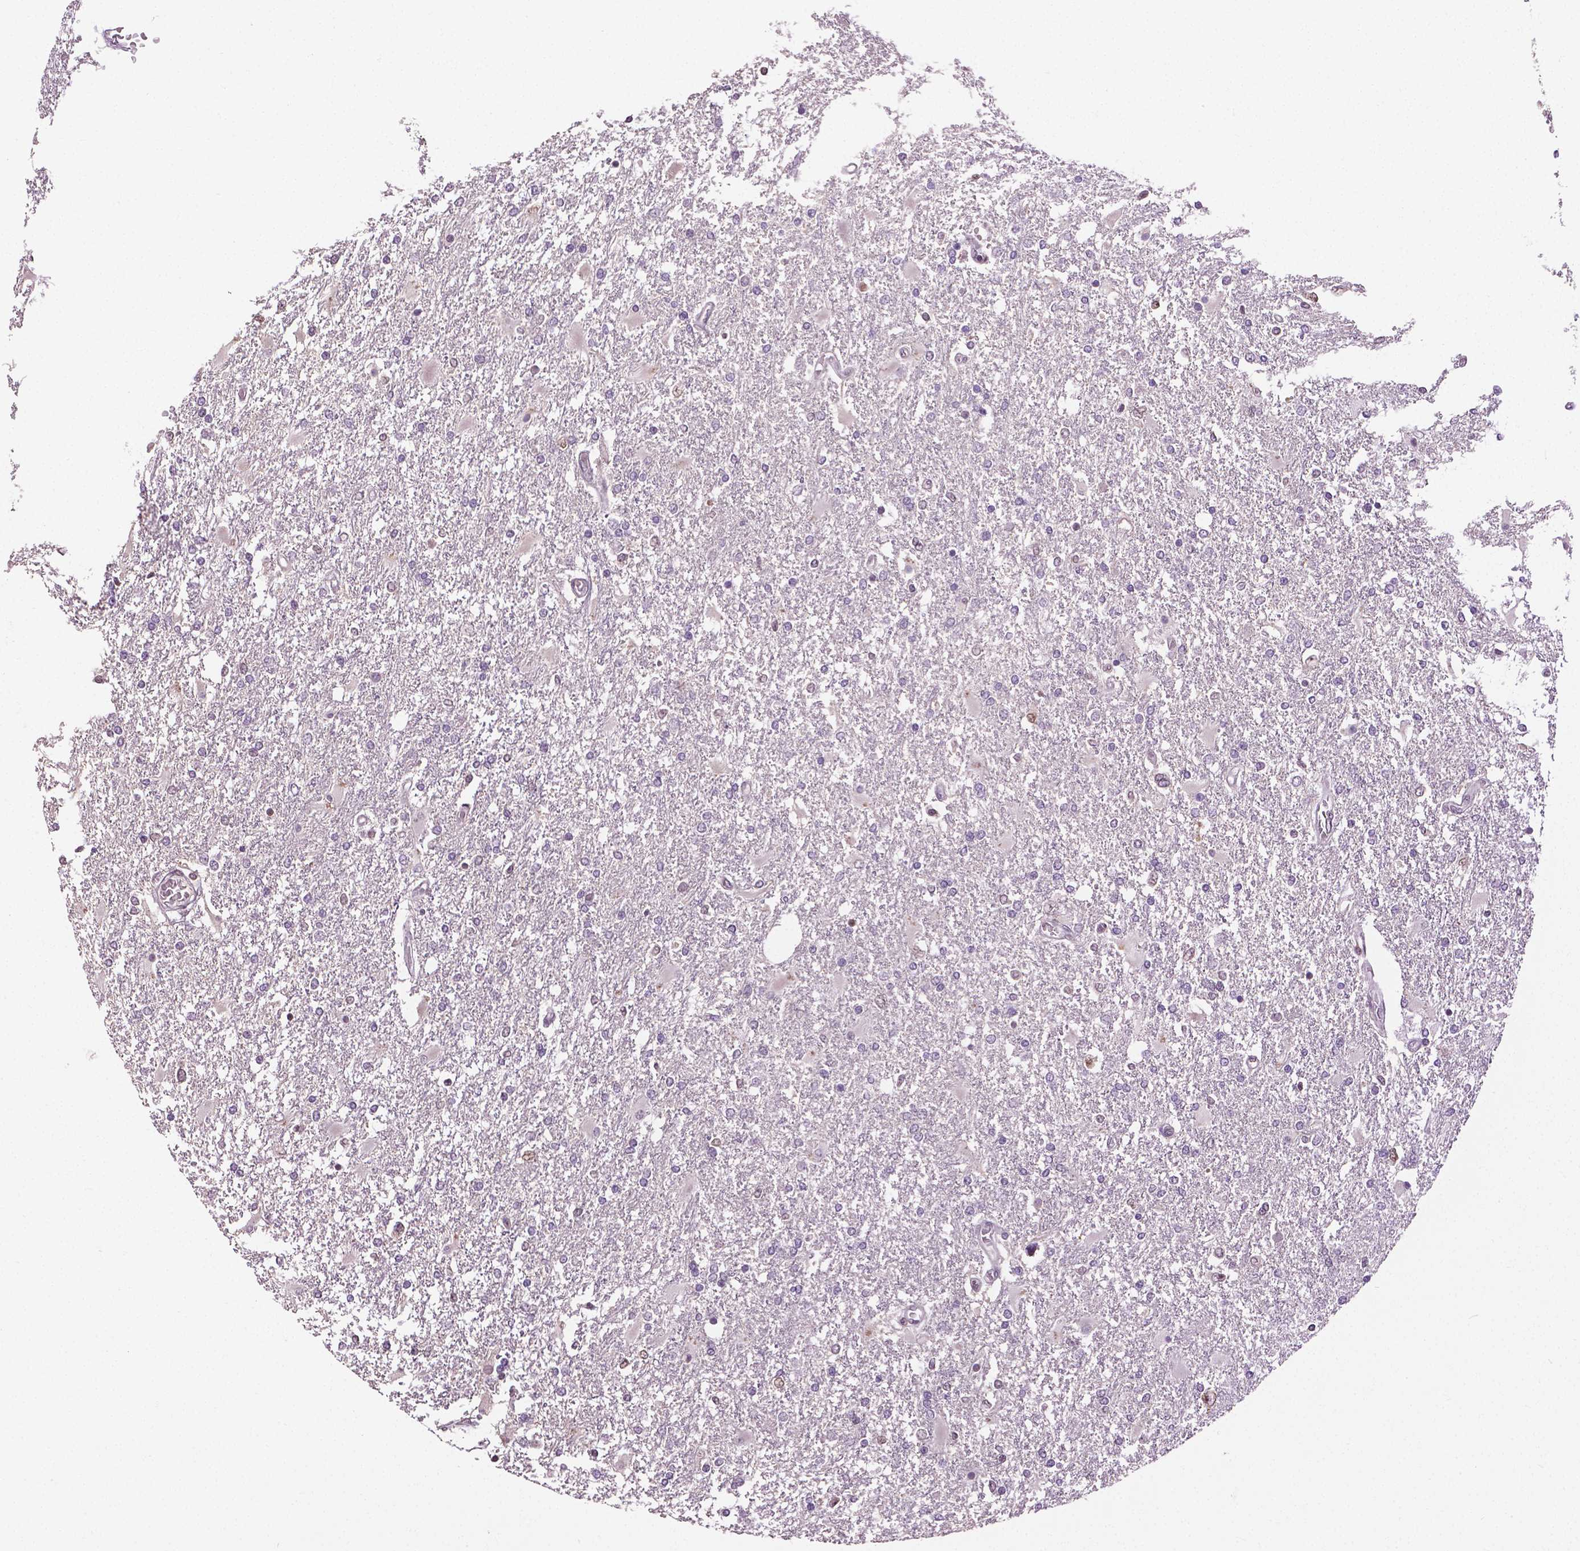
{"staining": {"intensity": "negative", "quantity": "none", "location": "none"}, "tissue": "glioma", "cell_type": "Tumor cells", "image_type": "cancer", "snomed": [{"axis": "morphology", "description": "Glioma, malignant, High grade"}, {"axis": "topography", "description": "Cerebral cortex"}], "caption": "Histopathology image shows no significant protein staining in tumor cells of glioma.", "gene": "DLX5", "patient": {"sex": "male", "age": 79}}